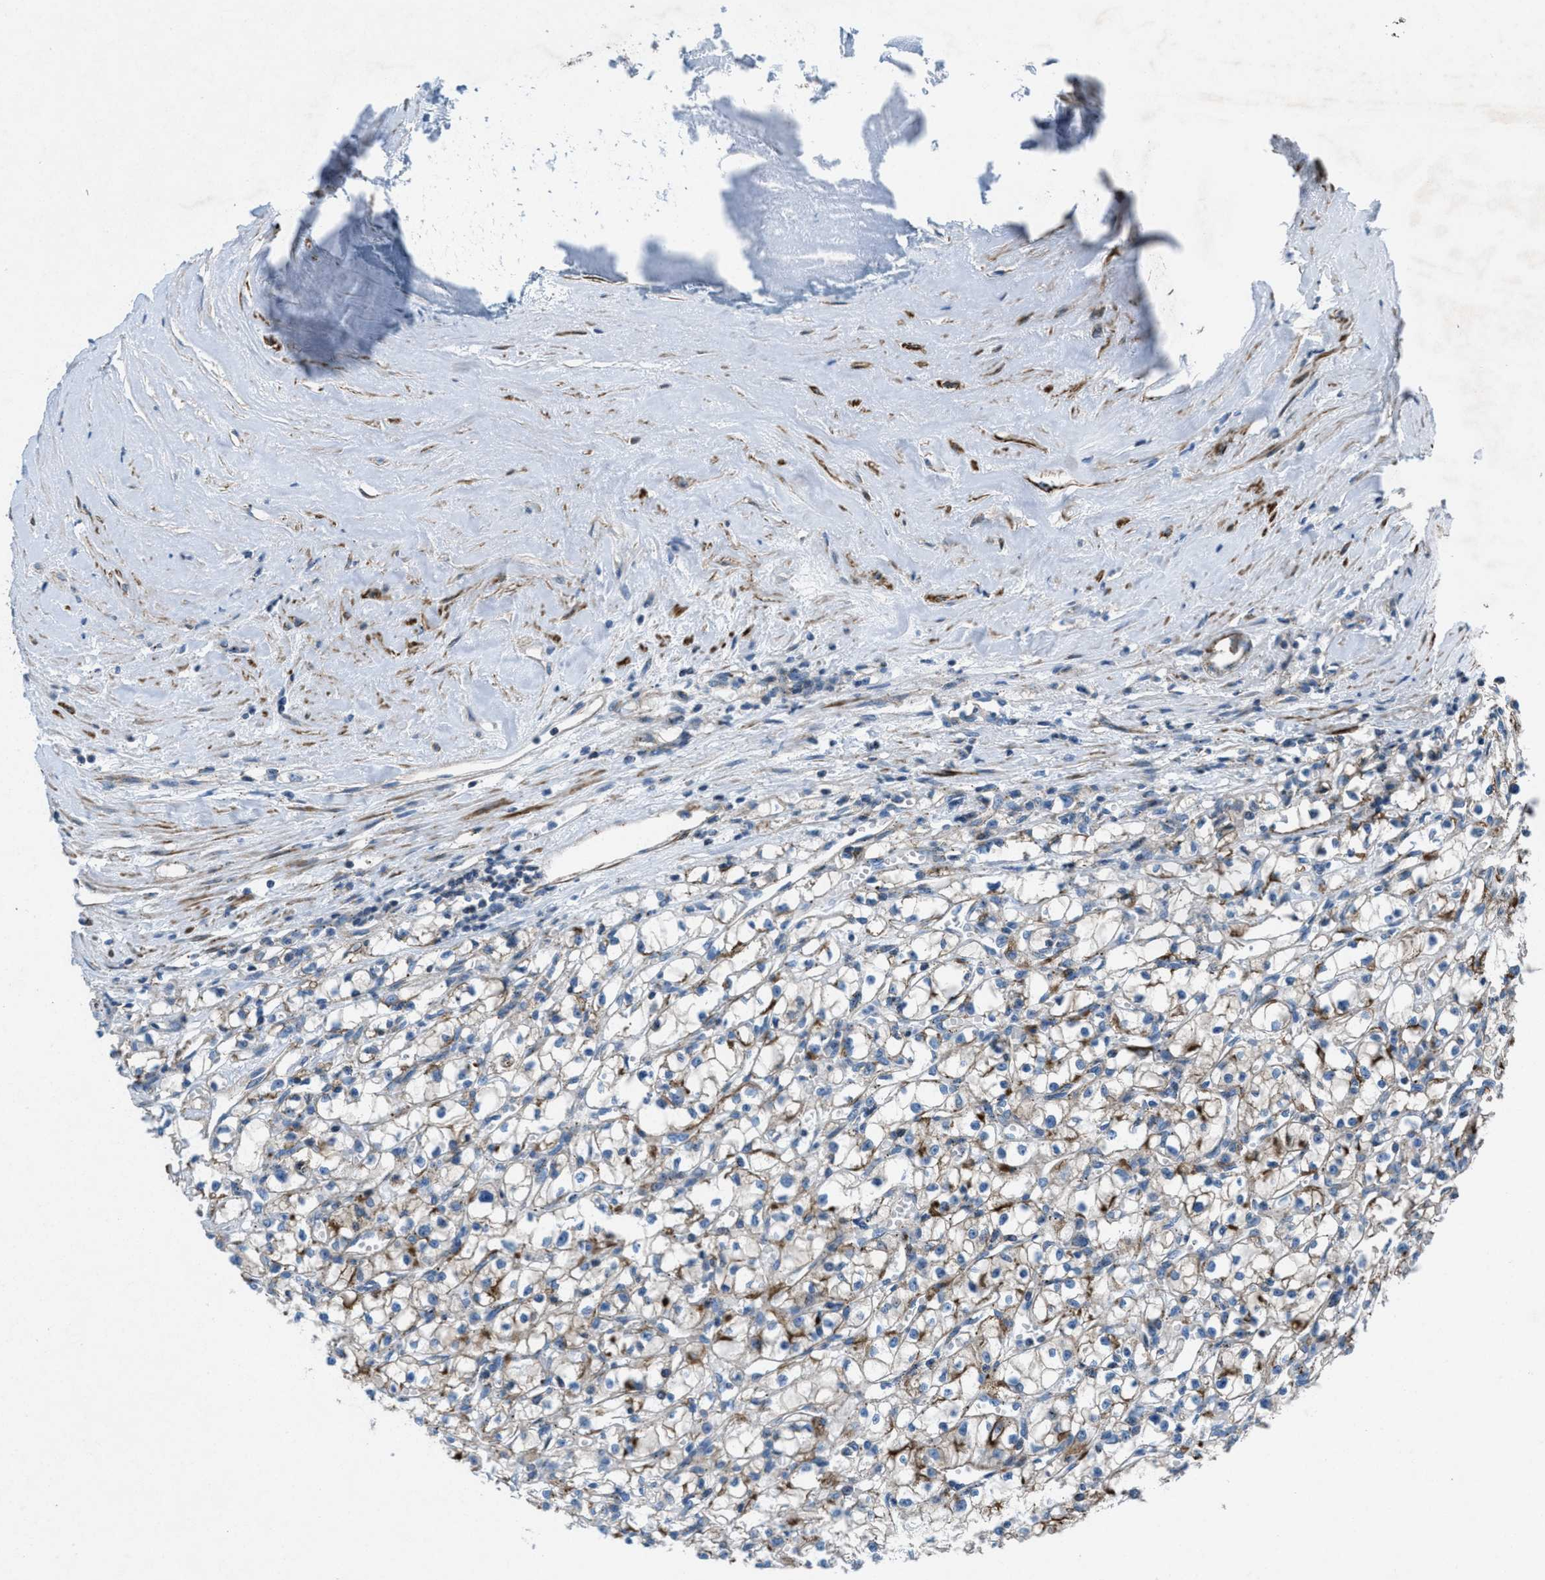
{"staining": {"intensity": "weak", "quantity": "25%-75%", "location": "cytoplasmic/membranous"}, "tissue": "renal cancer", "cell_type": "Tumor cells", "image_type": "cancer", "snomed": [{"axis": "morphology", "description": "Adenocarcinoma, NOS"}, {"axis": "topography", "description": "Kidney"}], "caption": "Immunohistochemical staining of human adenocarcinoma (renal) reveals low levels of weak cytoplasmic/membranous protein positivity in approximately 25%-75% of tumor cells. The staining is performed using DAB (3,3'-diaminobenzidine) brown chromogen to label protein expression. The nuclei are counter-stained blue using hematoxylin.", "gene": "MFSD13A", "patient": {"sex": "male", "age": 56}}